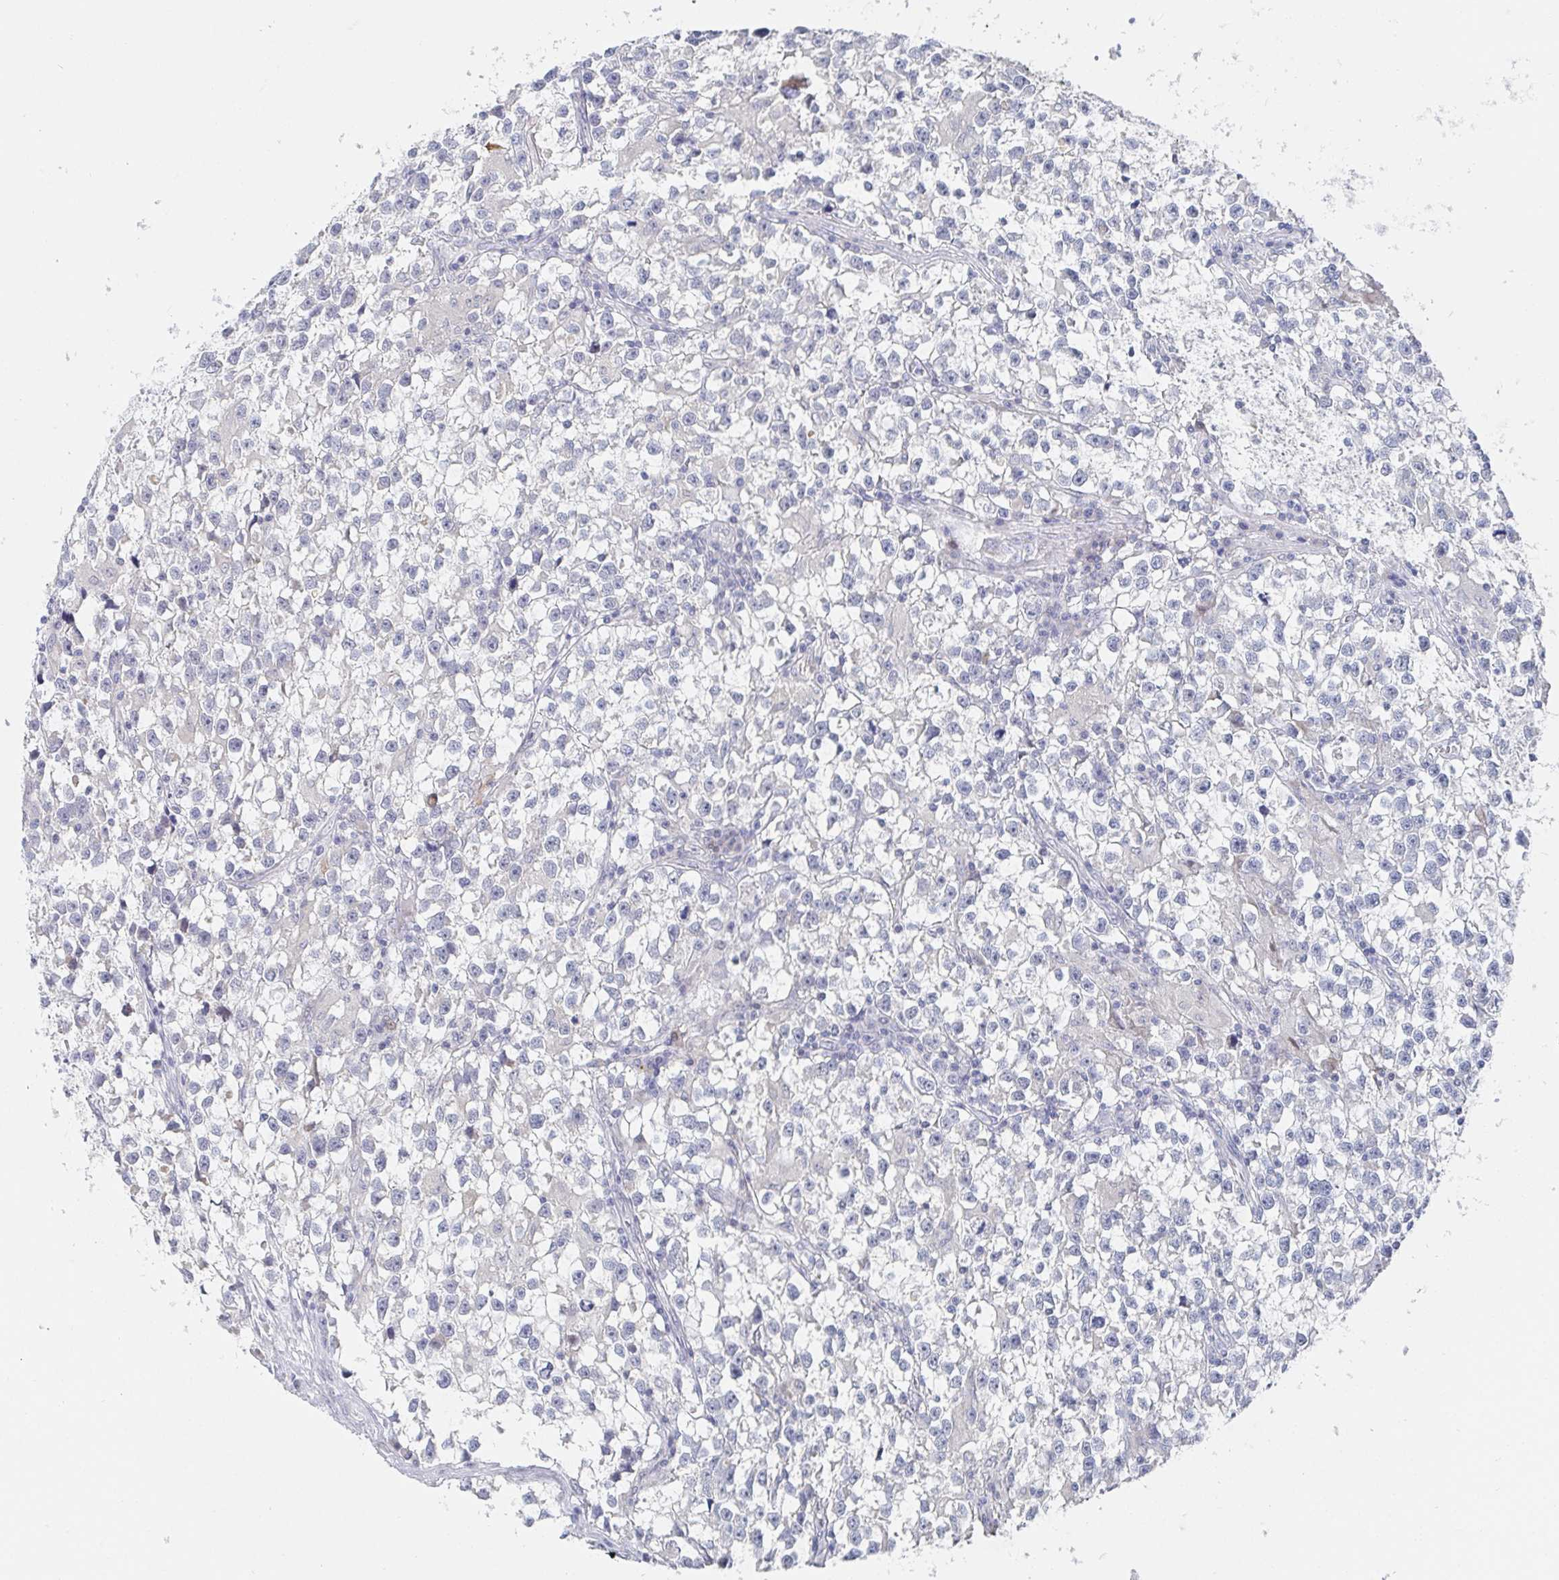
{"staining": {"intensity": "negative", "quantity": "none", "location": "none"}, "tissue": "testis cancer", "cell_type": "Tumor cells", "image_type": "cancer", "snomed": [{"axis": "morphology", "description": "Seminoma, NOS"}, {"axis": "topography", "description": "Testis"}], "caption": "Testis seminoma was stained to show a protein in brown. There is no significant expression in tumor cells.", "gene": "ZNF430", "patient": {"sex": "male", "age": 31}}